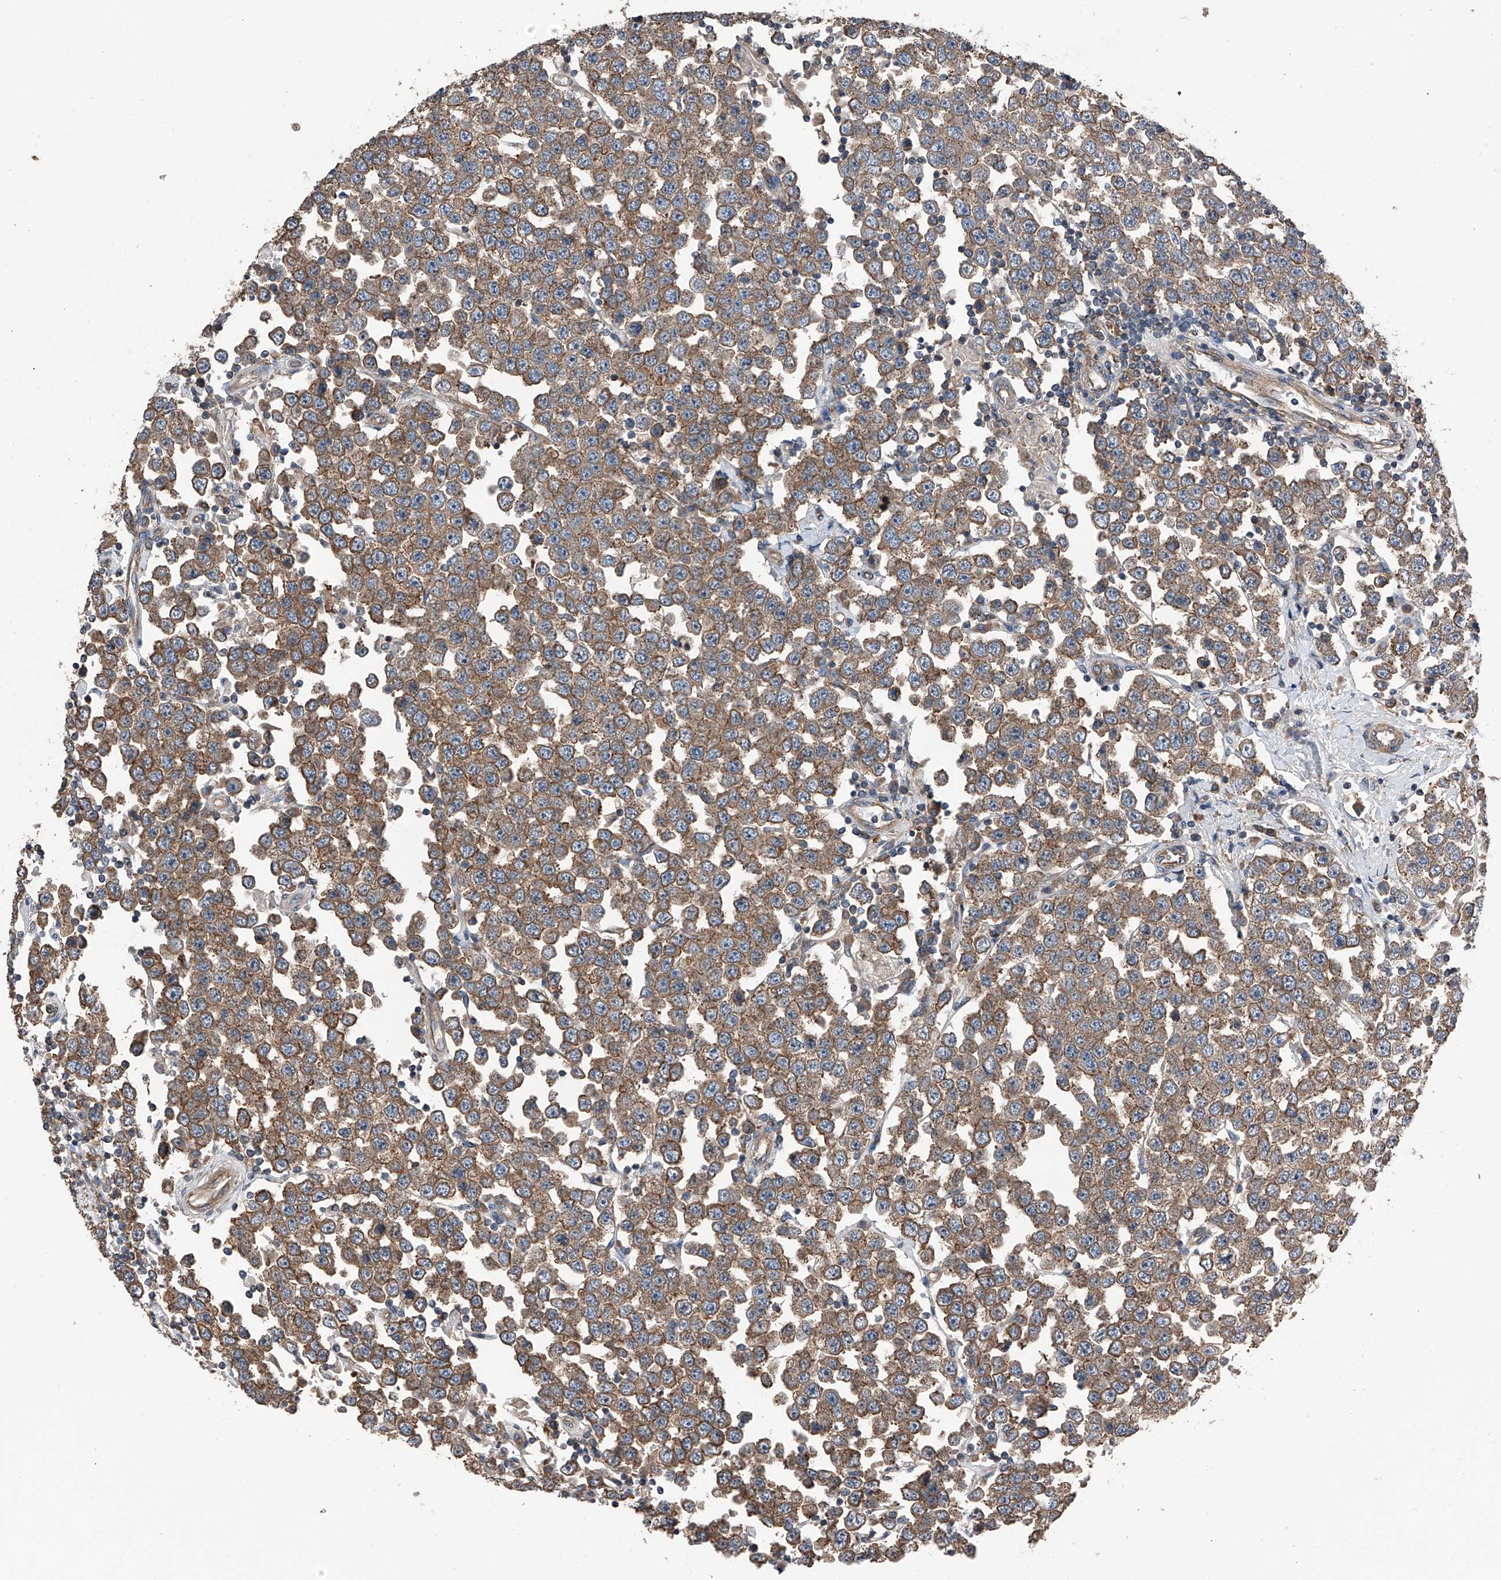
{"staining": {"intensity": "moderate", "quantity": ">75%", "location": "cytoplasmic/membranous"}, "tissue": "testis cancer", "cell_type": "Tumor cells", "image_type": "cancer", "snomed": [{"axis": "morphology", "description": "Seminoma, NOS"}, {"axis": "topography", "description": "Testis"}], "caption": "DAB immunohistochemical staining of human testis cancer (seminoma) reveals moderate cytoplasmic/membranous protein expression in approximately >75% of tumor cells. (IHC, brightfield microscopy, high magnification).", "gene": "KCNJ2", "patient": {"sex": "male", "age": 28}}